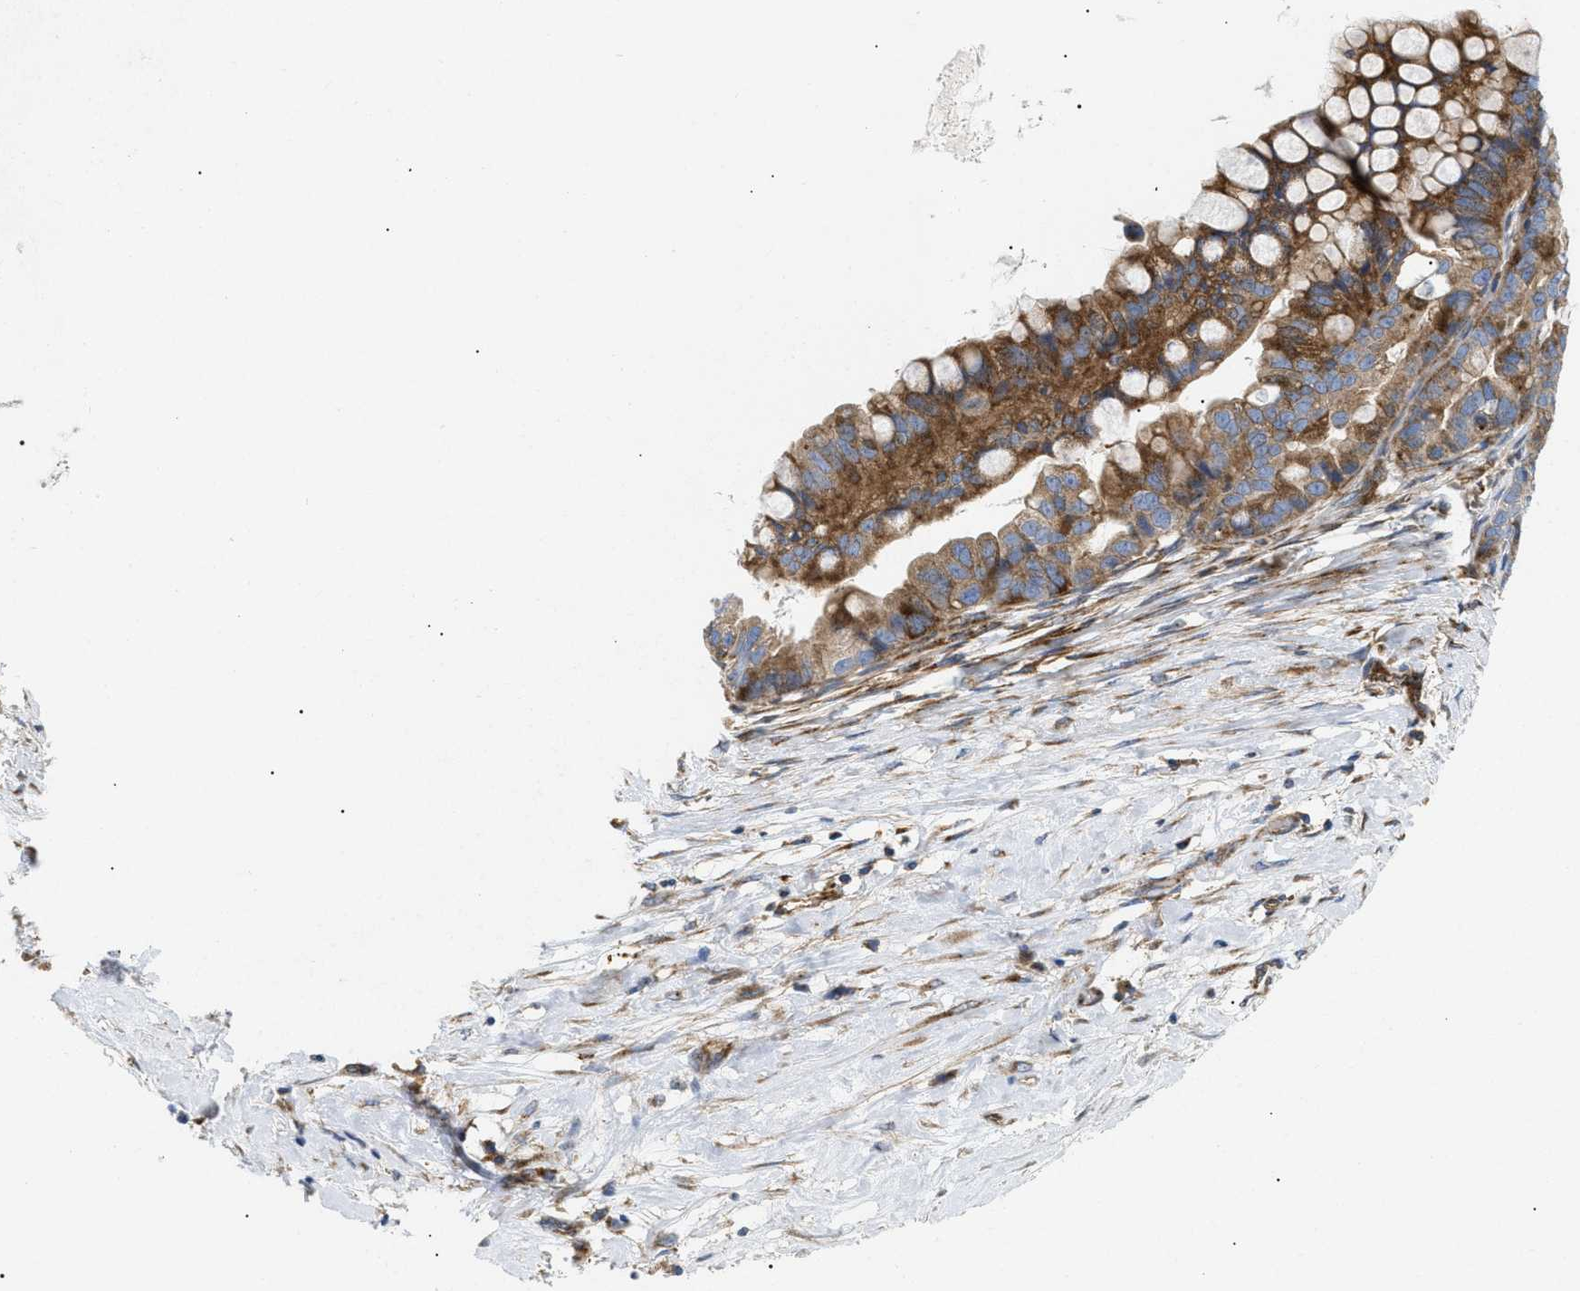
{"staining": {"intensity": "moderate", "quantity": ">75%", "location": "cytoplasmic/membranous"}, "tissue": "ovarian cancer", "cell_type": "Tumor cells", "image_type": "cancer", "snomed": [{"axis": "morphology", "description": "Cystadenocarcinoma, mucinous, NOS"}, {"axis": "topography", "description": "Ovary"}], "caption": "Ovarian mucinous cystadenocarcinoma stained with DAB immunohistochemistry (IHC) demonstrates medium levels of moderate cytoplasmic/membranous positivity in about >75% of tumor cells. Using DAB (3,3'-diaminobenzidine) (brown) and hematoxylin (blue) stains, captured at high magnification using brightfield microscopy.", "gene": "DCTN4", "patient": {"sex": "female", "age": 80}}